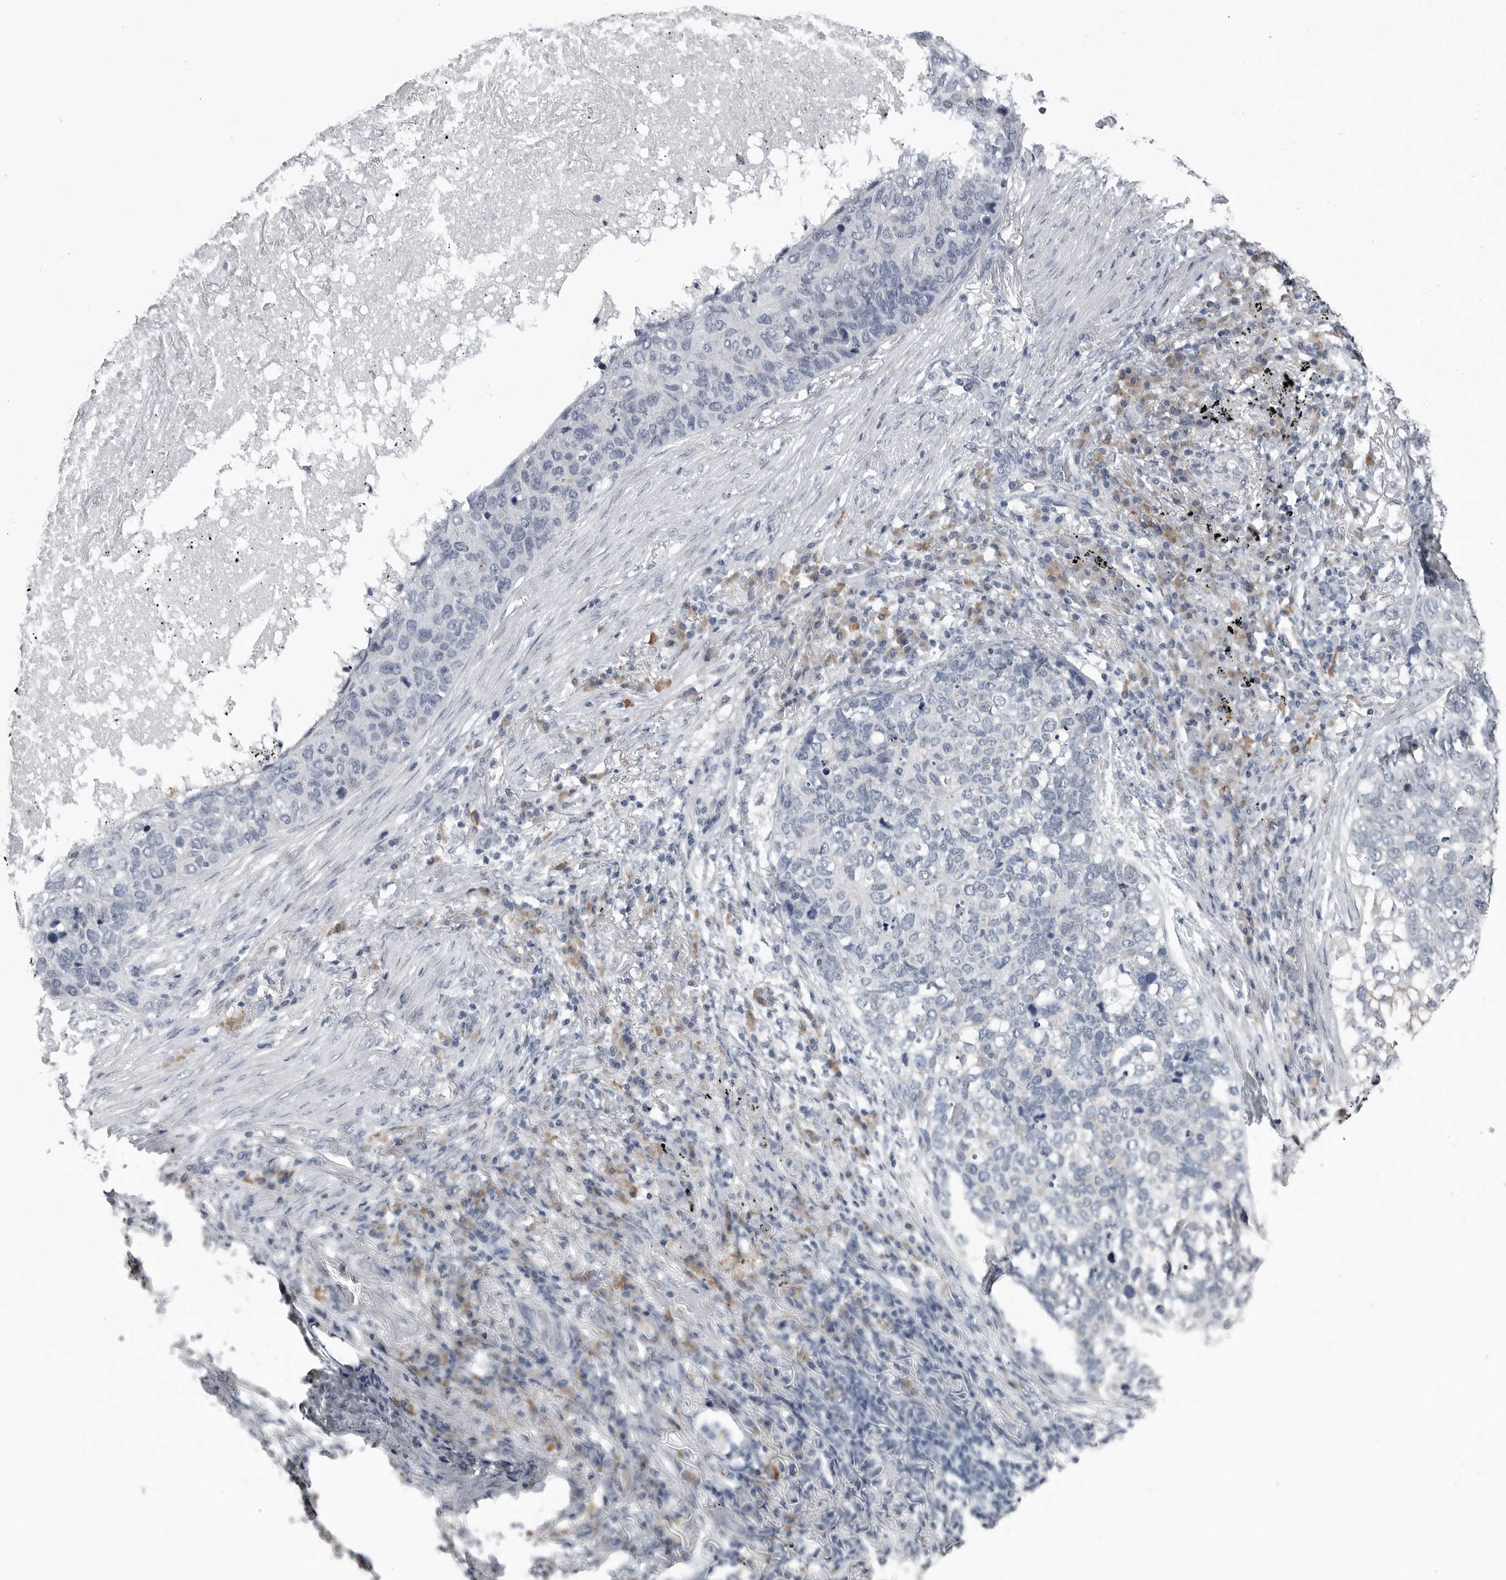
{"staining": {"intensity": "negative", "quantity": "none", "location": "none"}, "tissue": "lung cancer", "cell_type": "Tumor cells", "image_type": "cancer", "snomed": [{"axis": "morphology", "description": "Squamous cell carcinoma, NOS"}, {"axis": "topography", "description": "Lung"}], "caption": "Protein analysis of lung squamous cell carcinoma shows no significant staining in tumor cells.", "gene": "MYOC", "patient": {"sex": "female", "age": 63}}